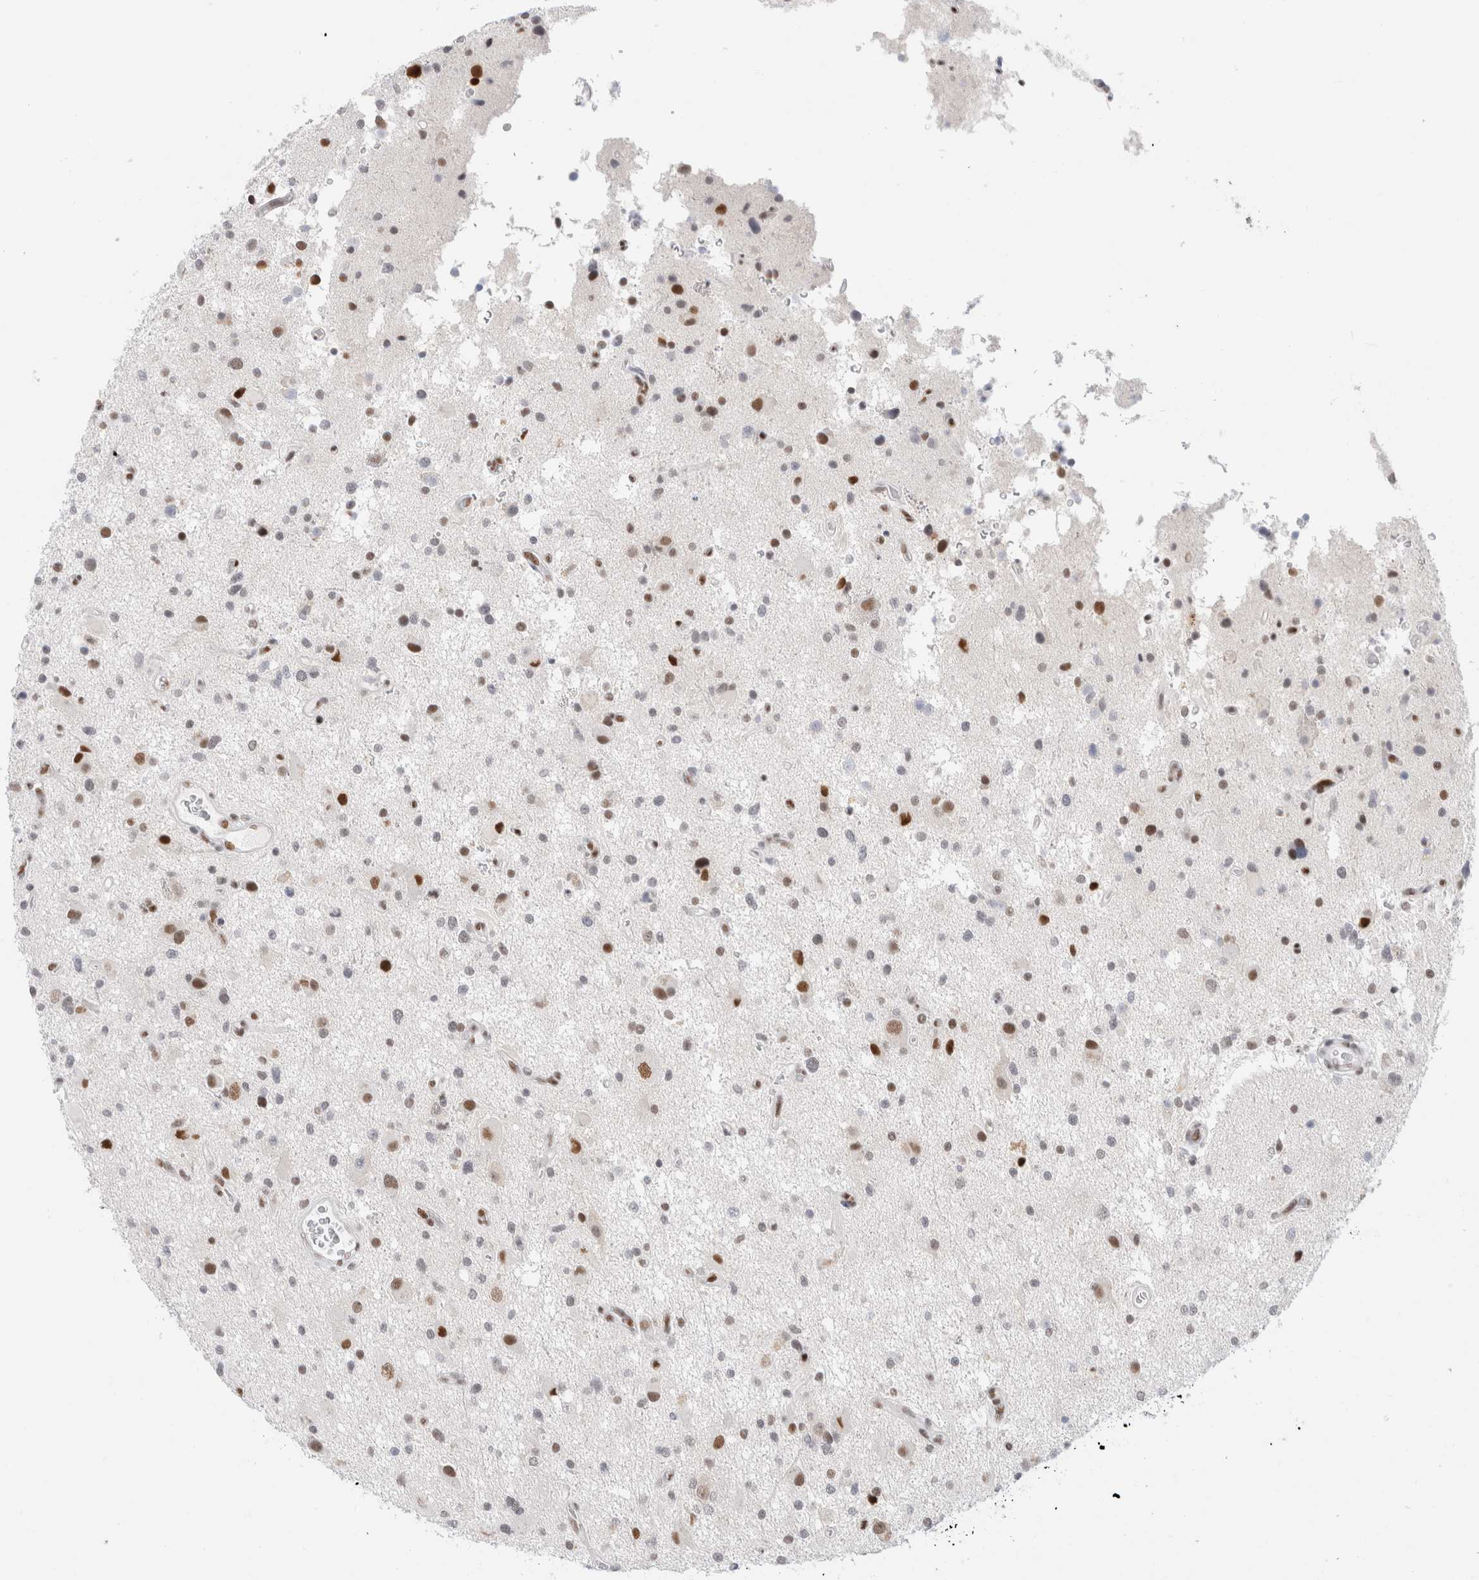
{"staining": {"intensity": "moderate", "quantity": "<25%", "location": "nuclear"}, "tissue": "glioma", "cell_type": "Tumor cells", "image_type": "cancer", "snomed": [{"axis": "morphology", "description": "Glioma, malignant, High grade"}, {"axis": "topography", "description": "Brain"}], "caption": "Tumor cells reveal low levels of moderate nuclear staining in about <25% of cells in glioma.", "gene": "COPS7A", "patient": {"sex": "male", "age": 33}}